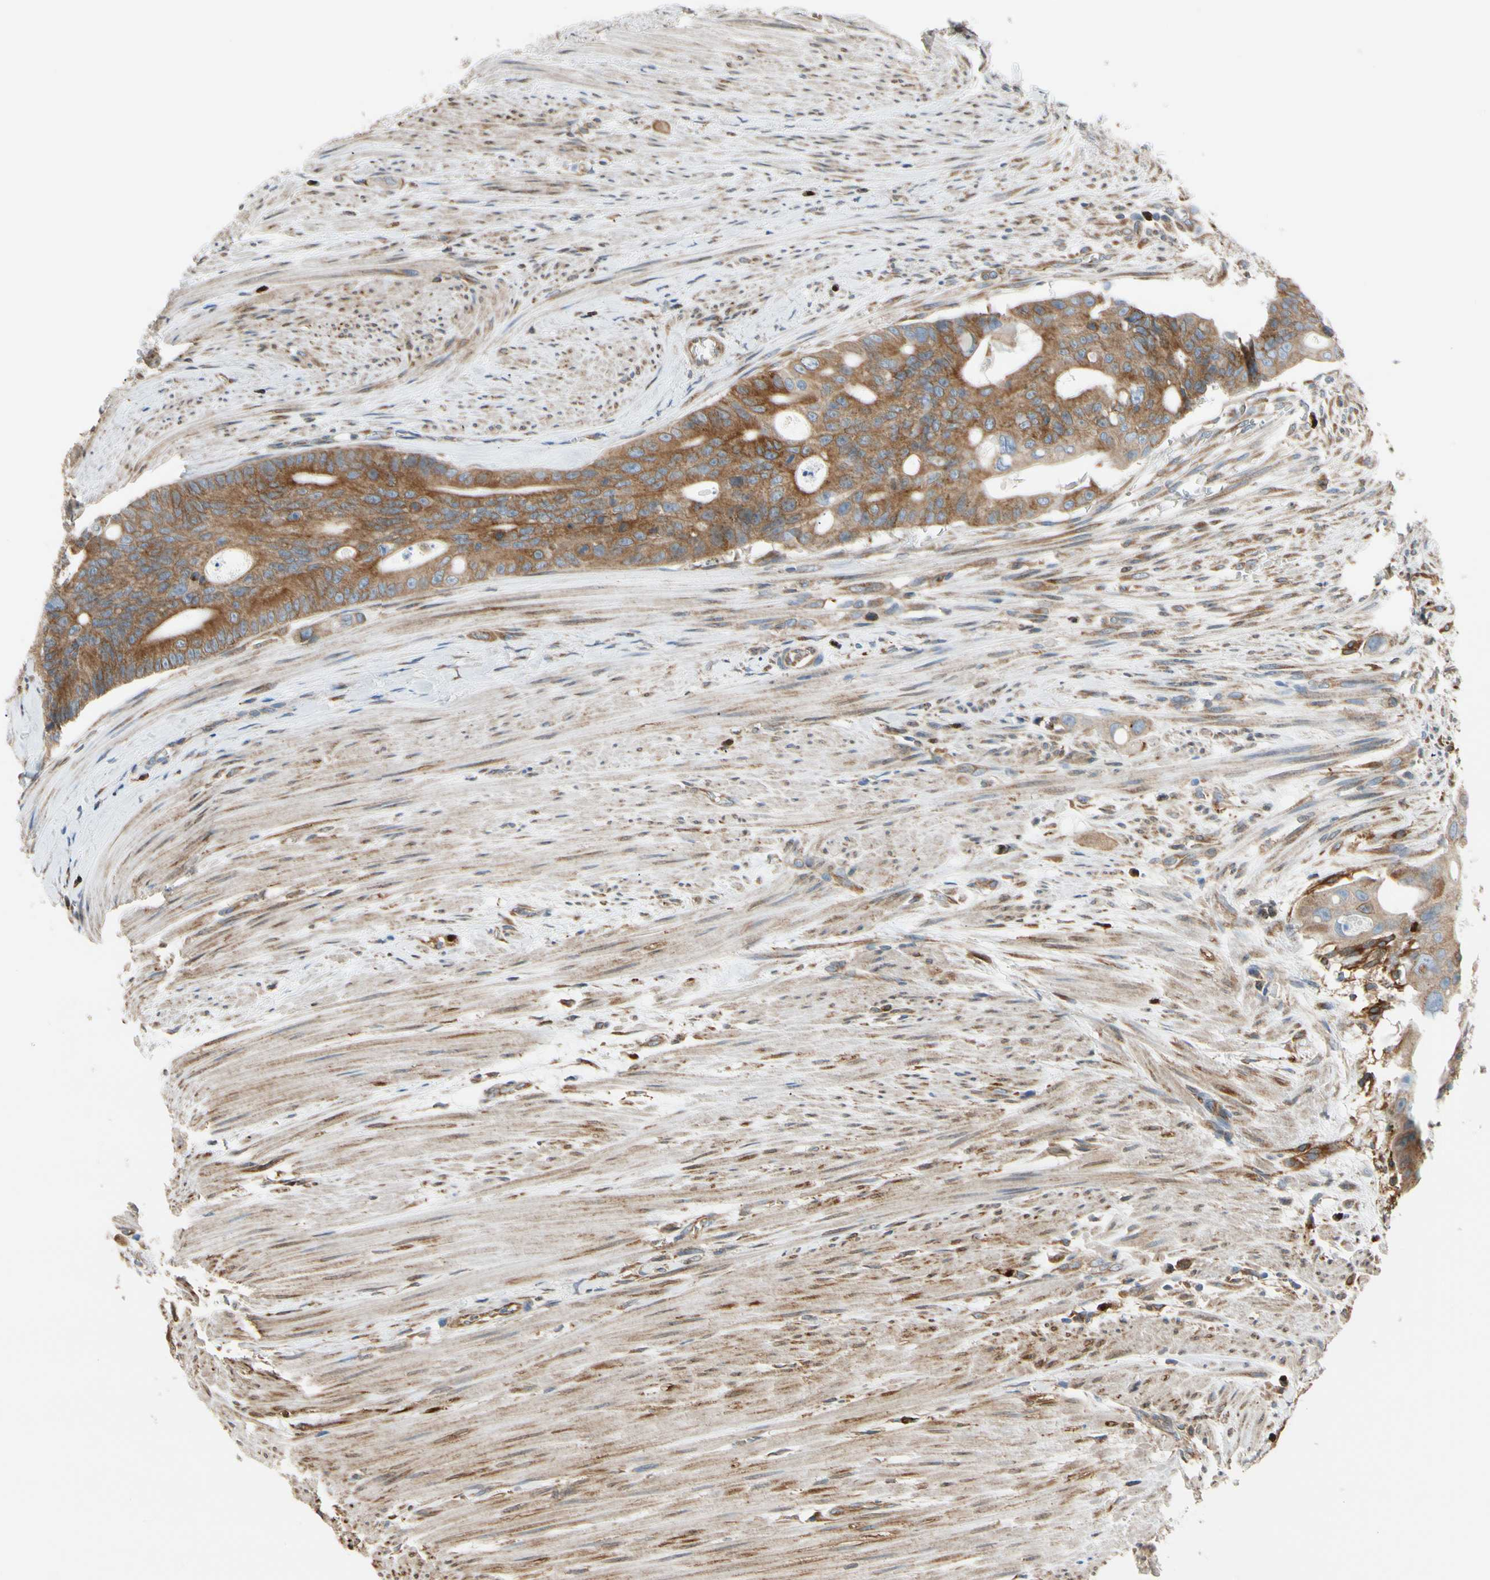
{"staining": {"intensity": "moderate", "quantity": ">75%", "location": "cytoplasmic/membranous"}, "tissue": "colorectal cancer", "cell_type": "Tumor cells", "image_type": "cancer", "snomed": [{"axis": "morphology", "description": "Adenocarcinoma, NOS"}, {"axis": "topography", "description": "Colon"}], "caption": "Immunohistochemical staining of colorectal cancer shows moderate cytoplasmic/membranous protein positivity in approximately >75% of tumor cells.", "gene": "CLCC1", "patient": {"sex": "female", "age": 57}}